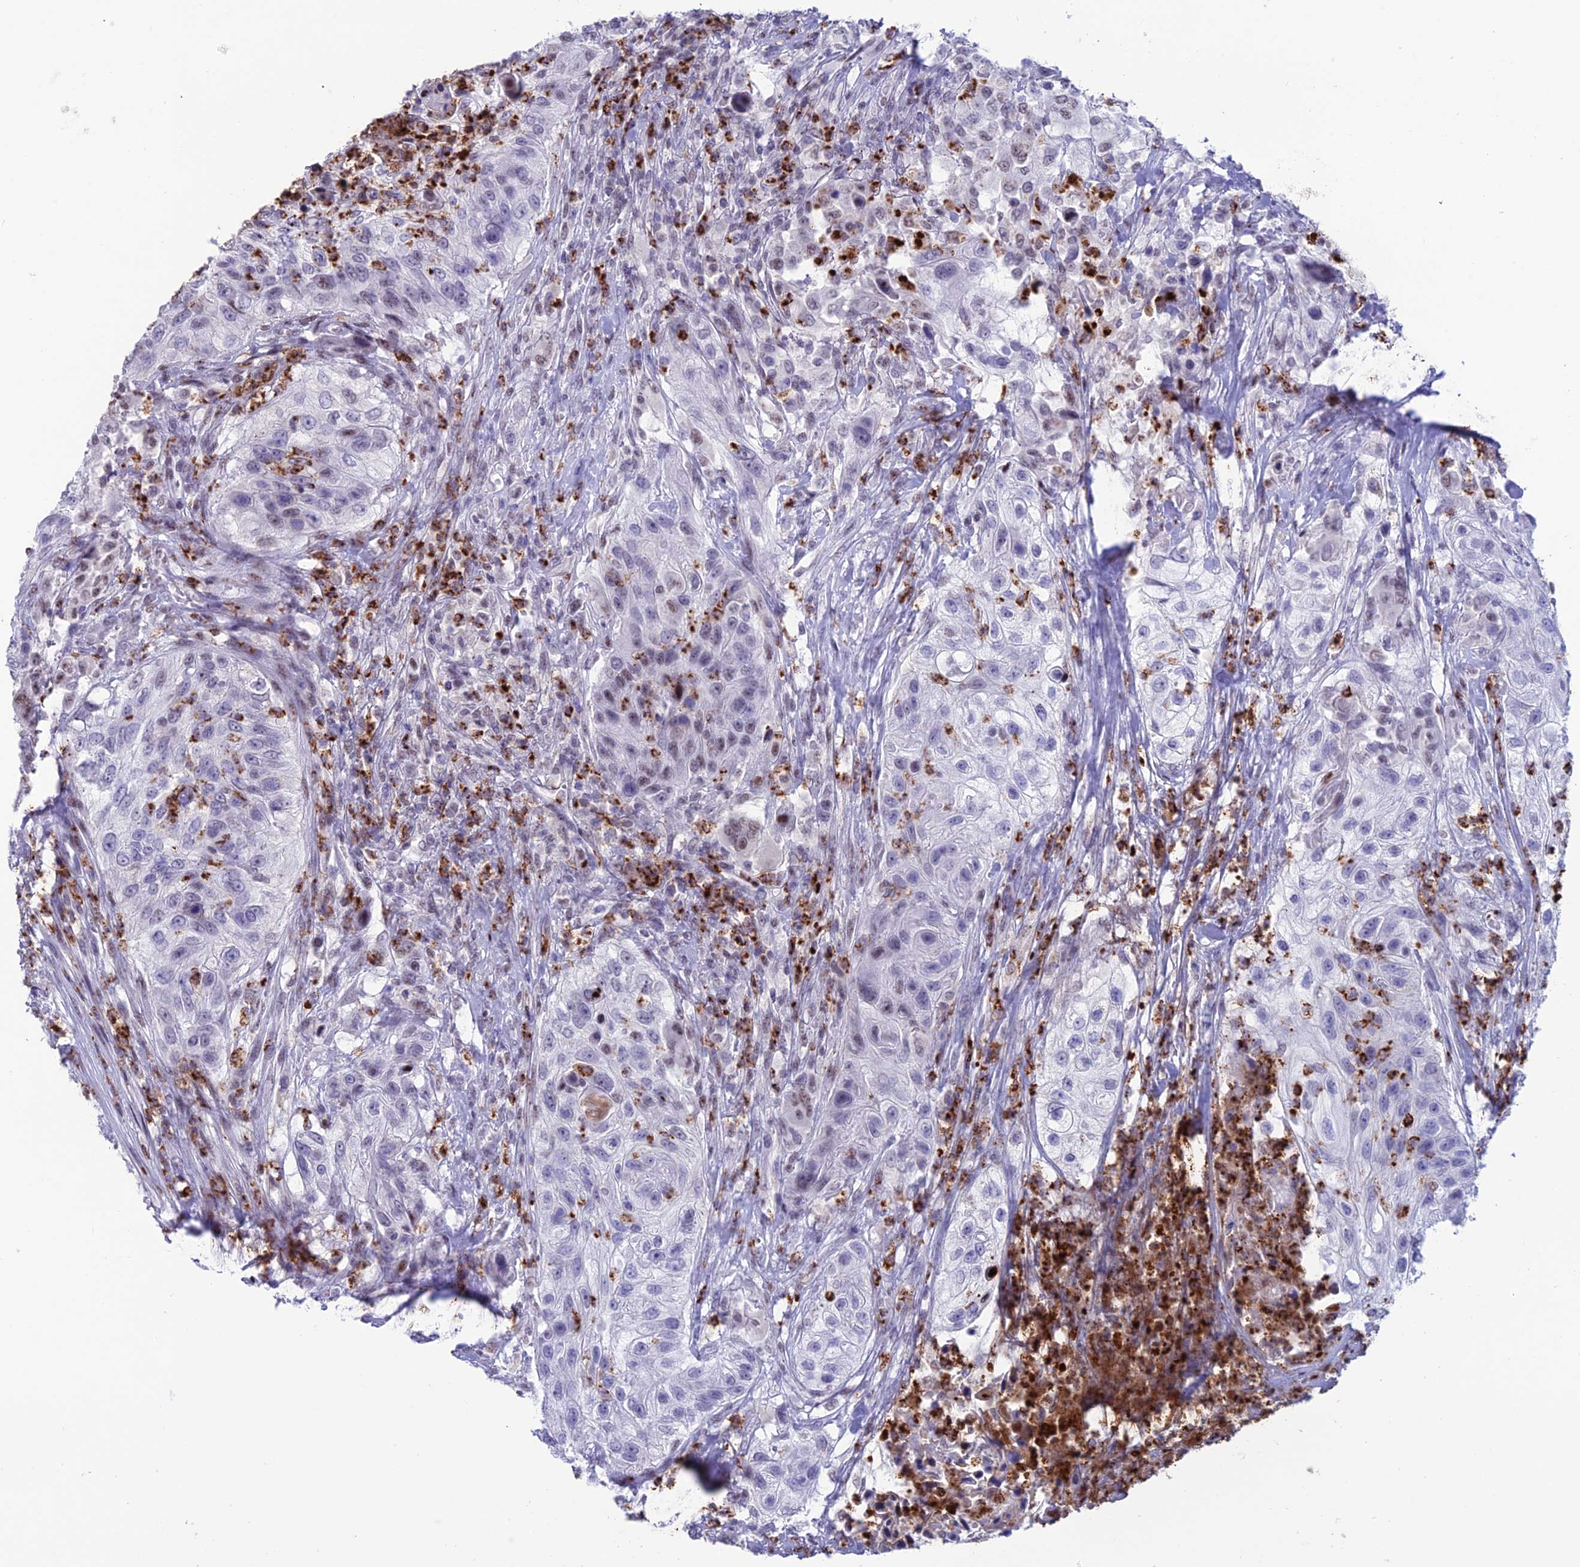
{"staining": {"intensity": "negative", "quantity": "none", "location": "none"}, "tissue": "urothelial cancer", "cell_type": "Tumor cells", "image_type": "cancer", "snomed": [{"axis": "morphology", "description": "Urothelial carcinoma, High grade"}, {"axis": "topography", "description": "Urinary bladder"}], "caption": "There is no significant staining in tumor cells of urothelial cancer. Nuclei are stained in blue.", "gene": "MFSD2B", "patient": {"sex": "female", "age": 60}}